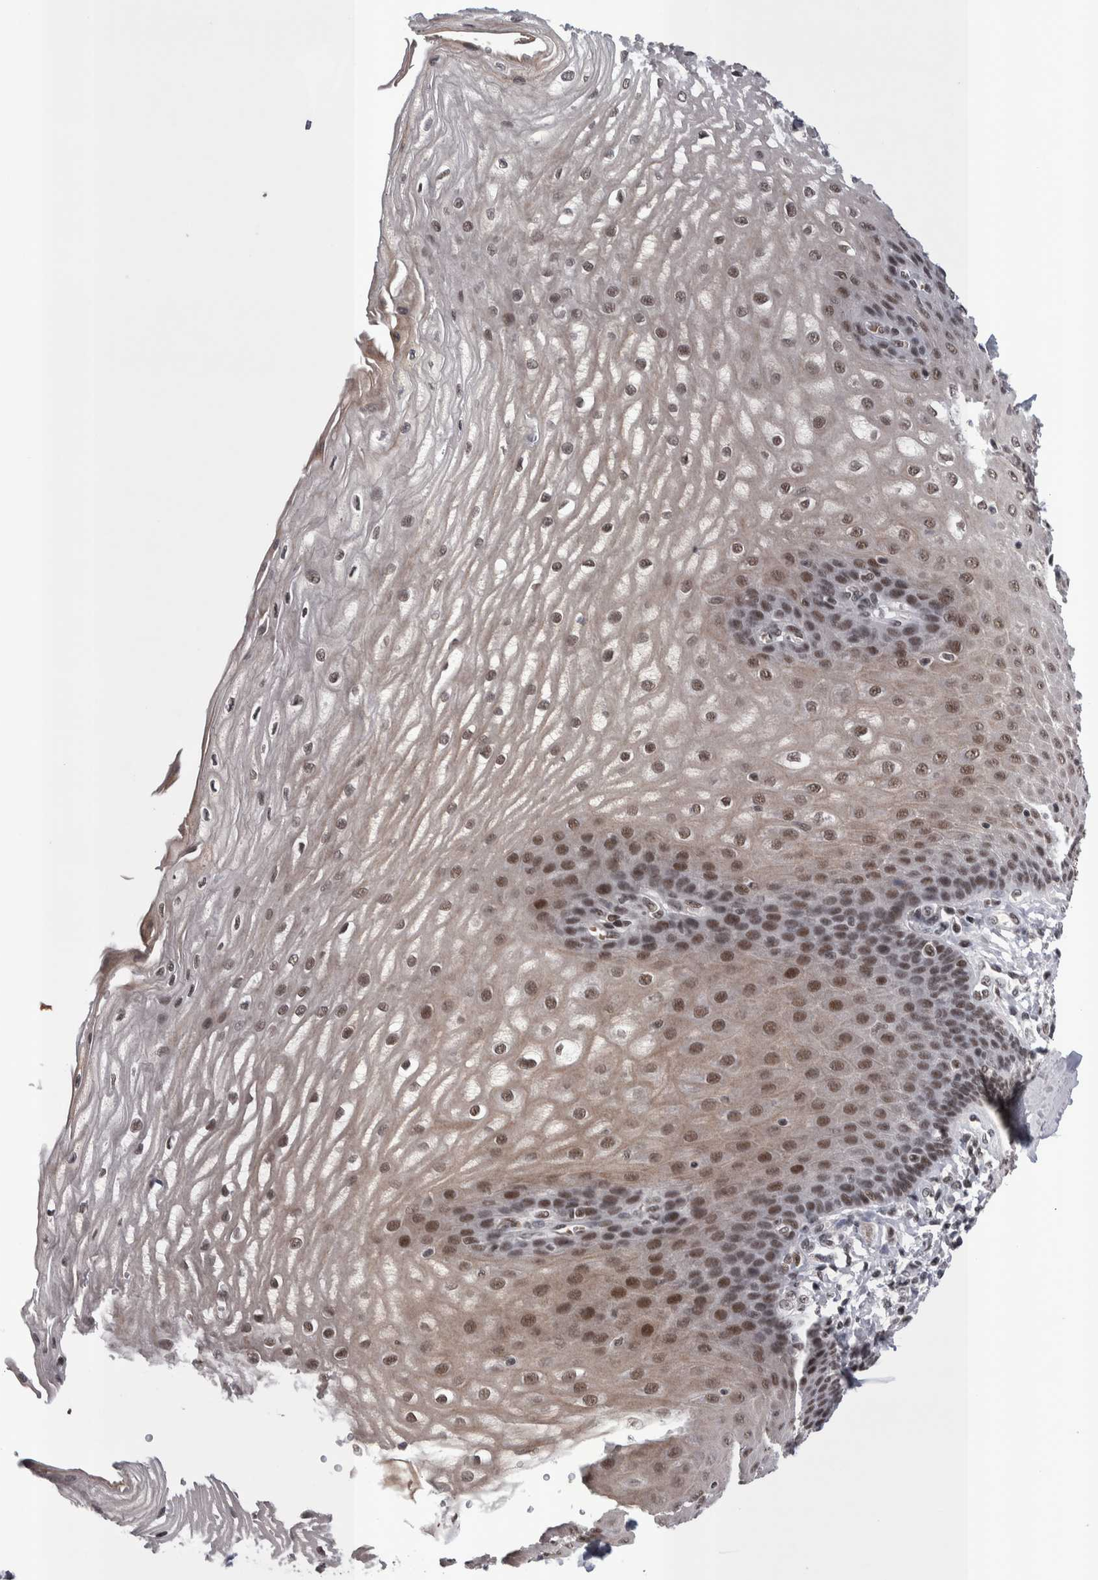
{"staining": {"intensity": "moderate", "quantity": ">75%", "location": "nuclear"}, "tissue": "esophagus", "cell_type": "Squamous epithelial cells", "image_type": "normal", "snomed": [{"axis": "morphology", "description": "Normal tissue, NOS"}, {"axis": "topography", "description": "Esophagus"}], "caption": "Squamous epithelial cells demonstrate moderate nuclear expression in approximately >75% of cells in normal esophagus.", "gene": "DMTF1", "patient": {"sex": "male", "age": 54}}